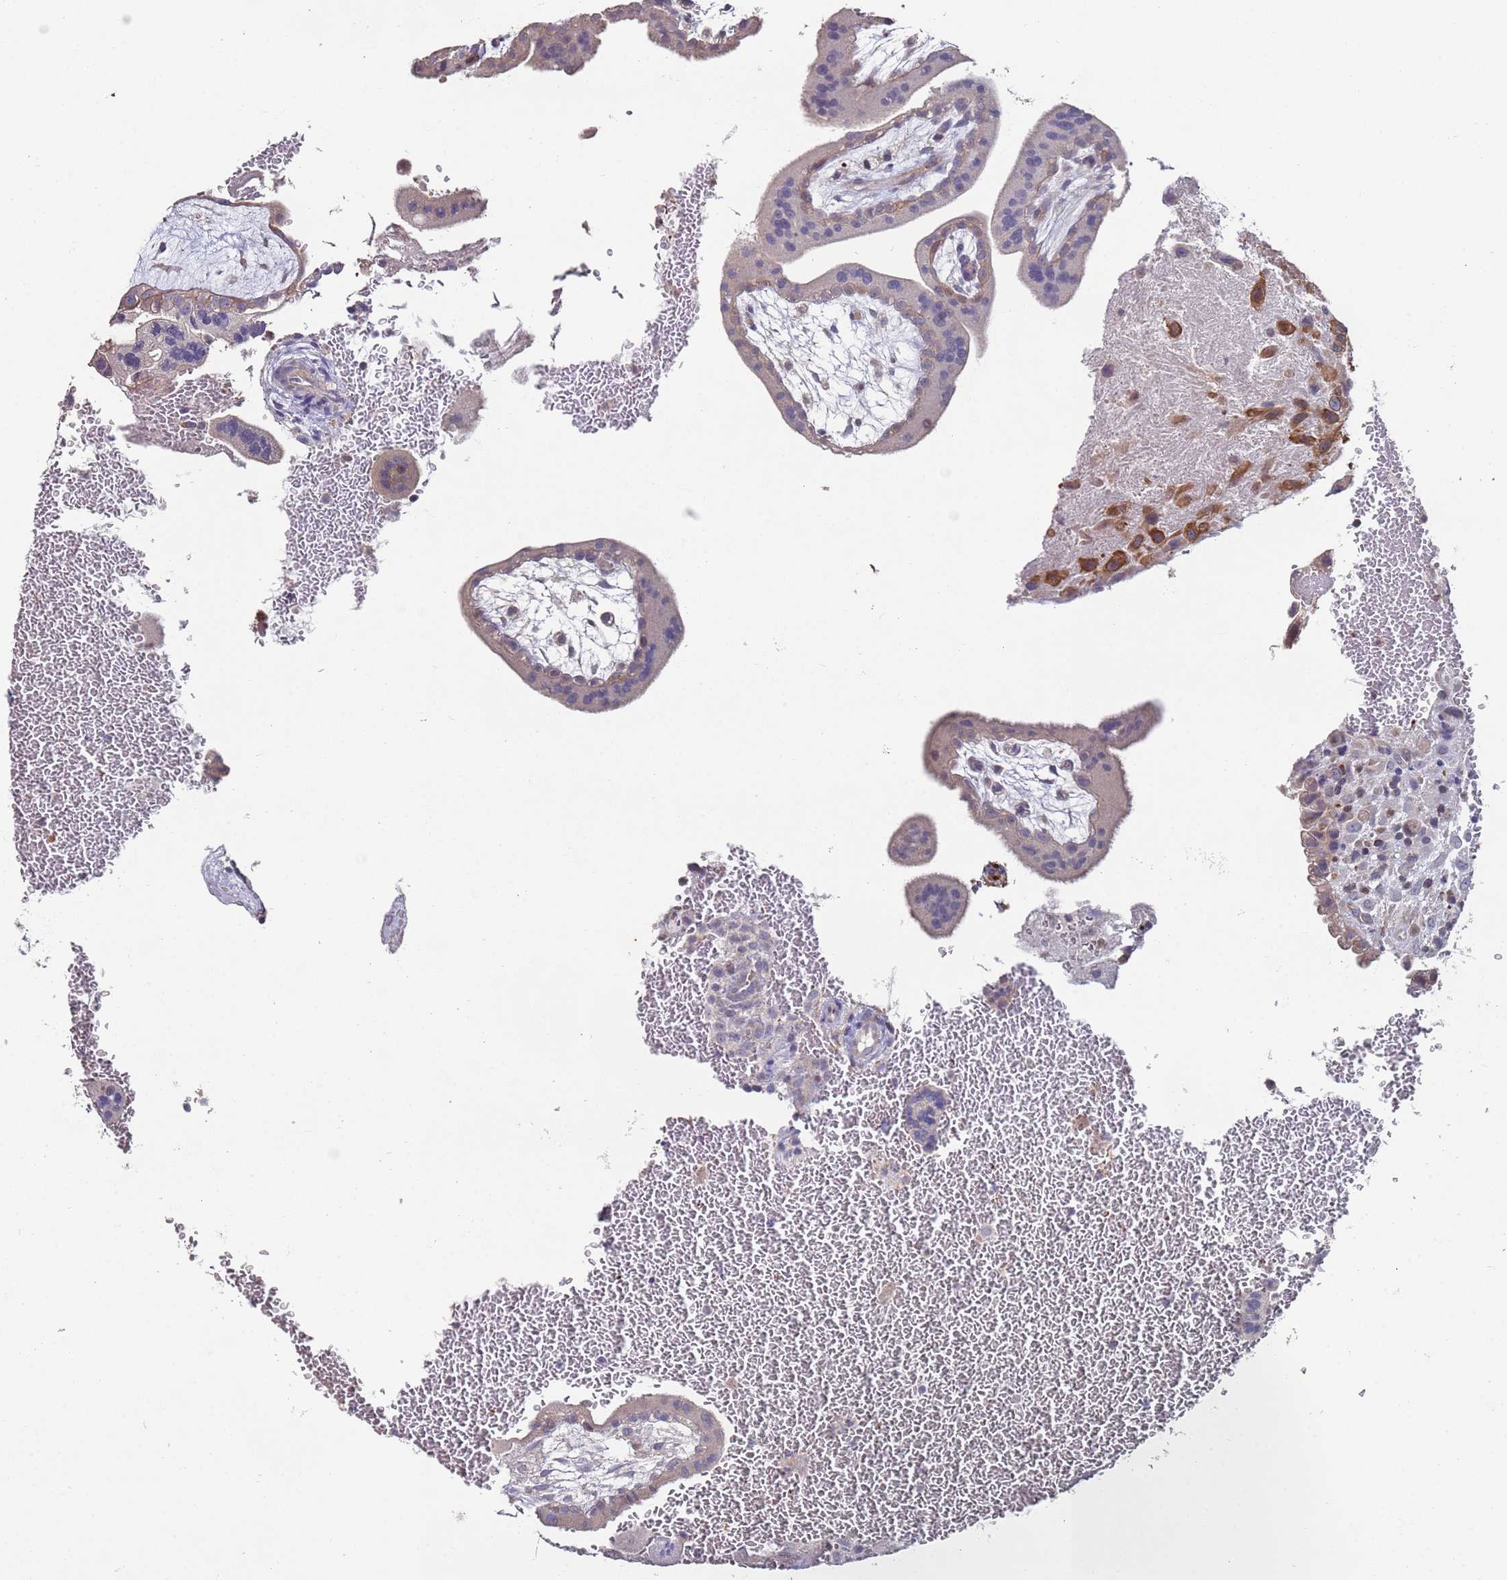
{"staining": {"intensity": "weak", "quantity": "<25%", "location": "cytoplasmic/membranous"}, "tissue": "placenta", "cell_type": "Trophoblastic cells", "image_type": "normal", "snomed": [{"axis": "morphology", "description": "Normal tissue, NOS"}, {"axis": "topography", "description": "Placenta"}], "caption": "This is an immunohistochemistry (IHC) image of unremarkable human placenta. There is no staining in trophoblastic cells.", "gene": "LACC1", "patient": {"sex": "female", "age": 35}}